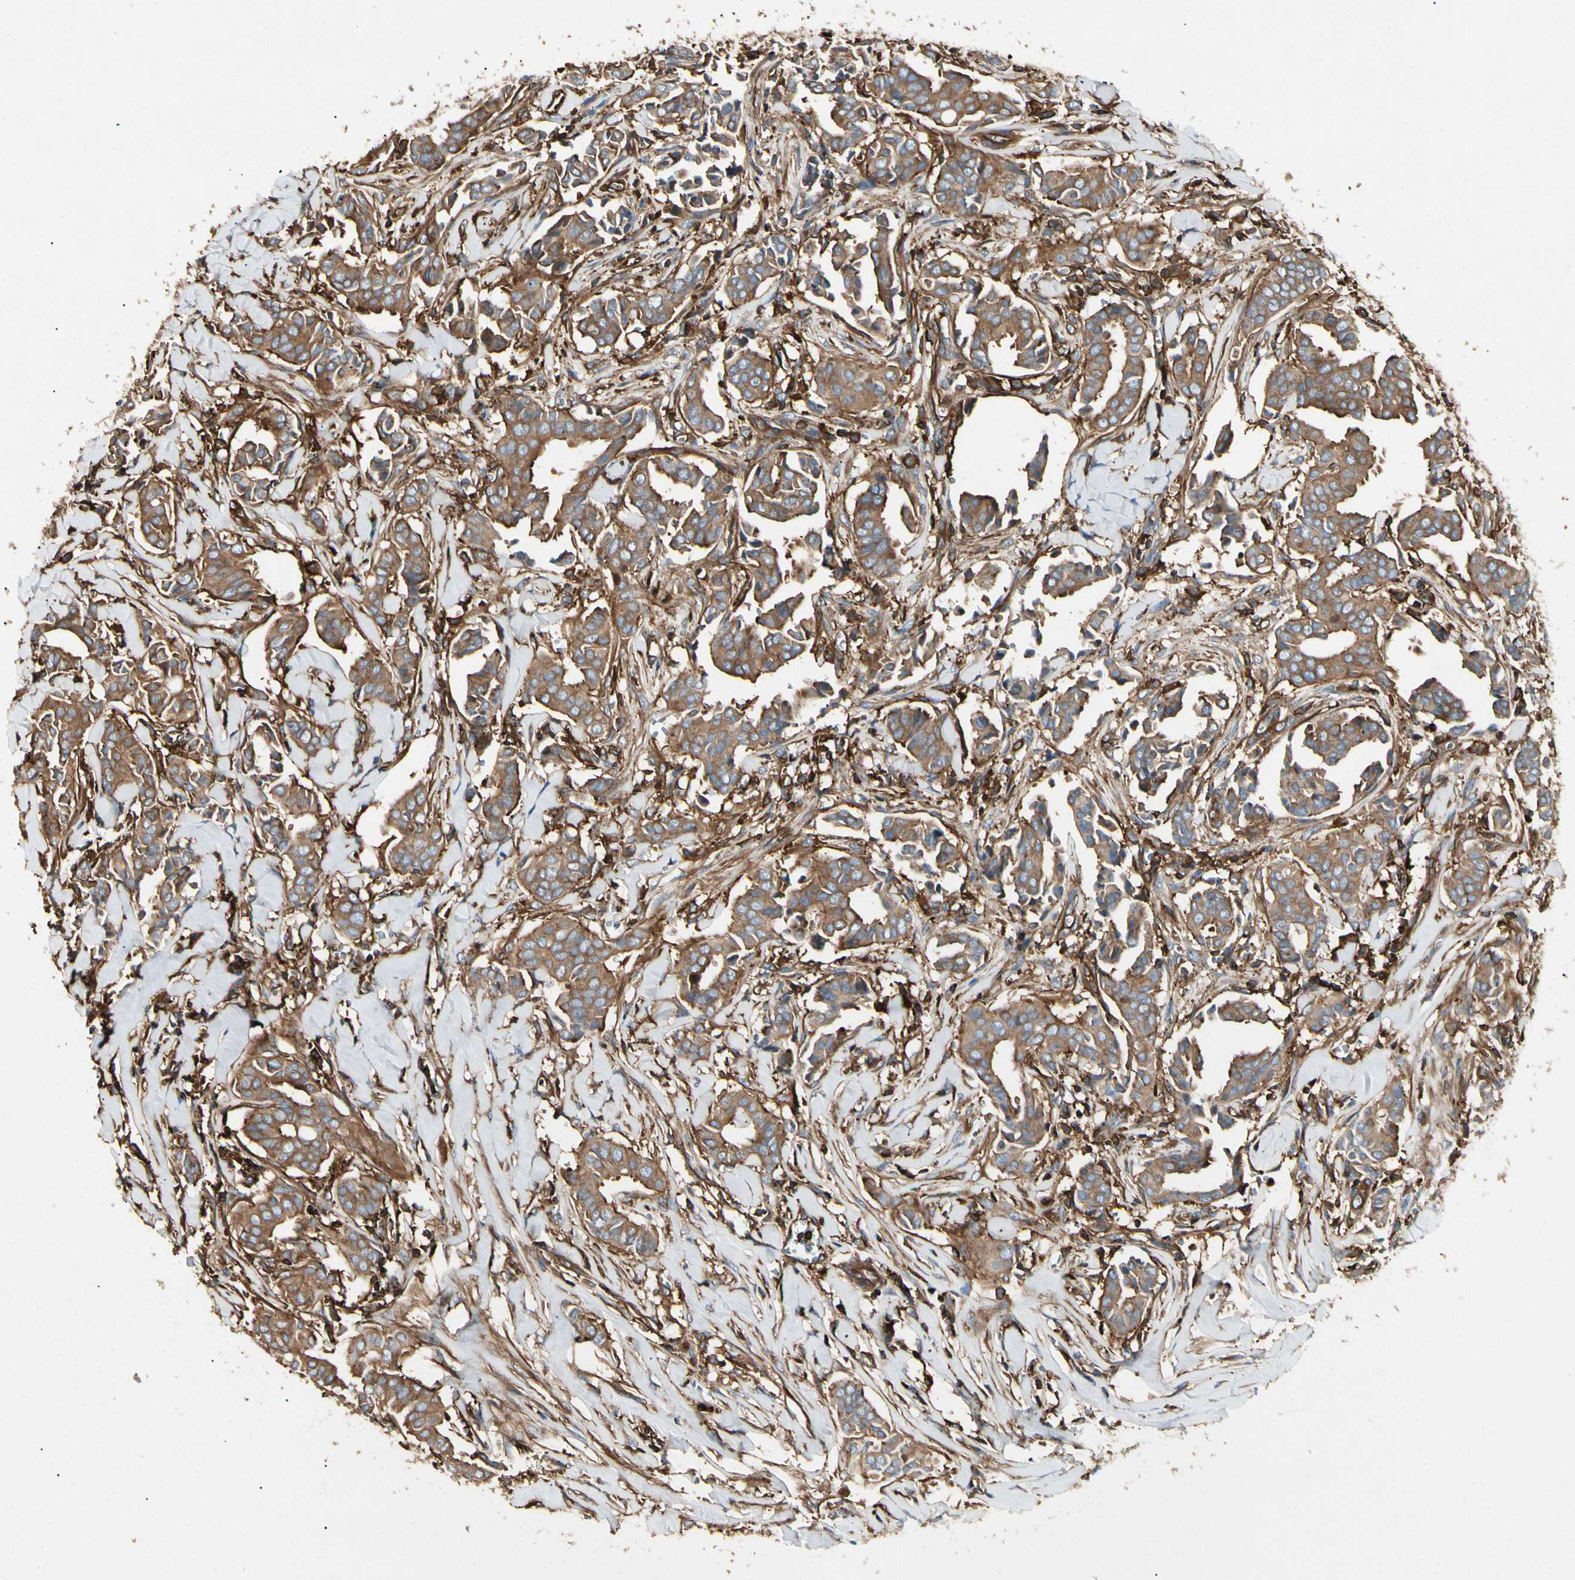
{"staining": {"intensity": "moderate", "quantity": ">75%", "location": "cytoplasmic/membranous"}, "tissue": "head and neck cancer", "cell_type": "Tumor cells", "image_type": "cancer", "snomed": [{"axis": "morphology", "description": "Adenocarcinoma, NOS"}, {"axis": "topography", "description": "Salivary gland"}, {"axis": "topography", "description": "Head-Neck"}], "caption": "Immunohistochemical staining of human head and neck cancer demonstrates moderate cytoplasmic/membranous protein positivity in approximately >75% of tumor cells.", "gene": "ARPC2", "patient": {"sex": "female", "age": 59}}